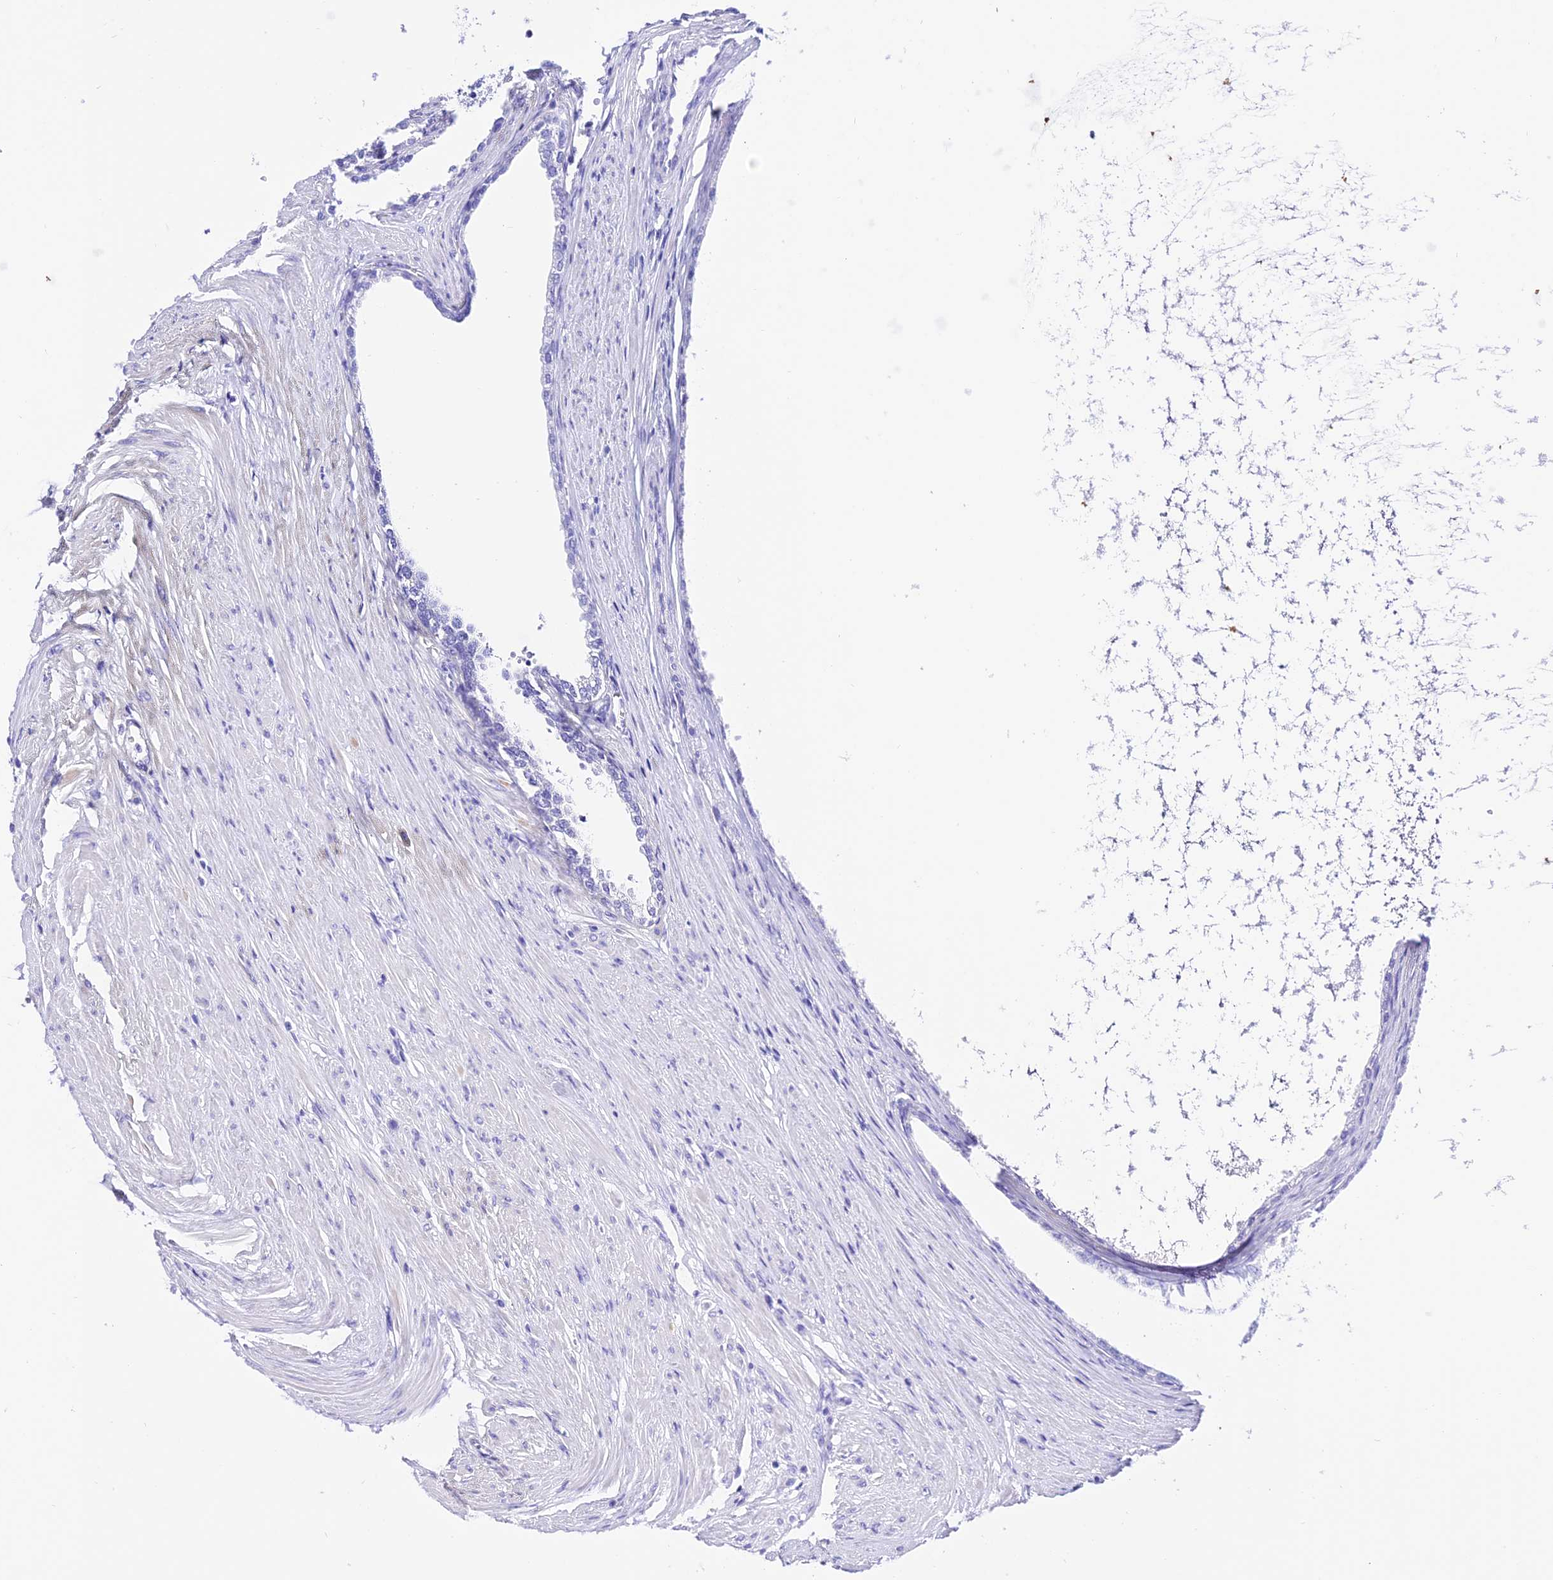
{"staining": {"intensity": "negative", "quantity": "none", "location": "none"}, "tissue": "prostate", "cell_type": "Glandular cells", "image_type": "normal", "snomed": [{"axis": "morphology", "description": "Normal tissue, NOS"}, {"axis": "morphology", "description": "Urothelial carcinoma, Low grade"}, {"axis": "topography", "description": "Urinary bladder"}, {"axis": "topography", "description": "Prostate"}], "caption": "Immunohistochemistry micrograph of unremarkable prostate: prostate stained with DAB (3,3'-diaminobenzidine) reveals no significant protein expression in glandular cells. (DAB immunohistochemistry (IHC), high magnification).", "gene": "TRMT44", "patient": {"sex": "male", "age": 60}}